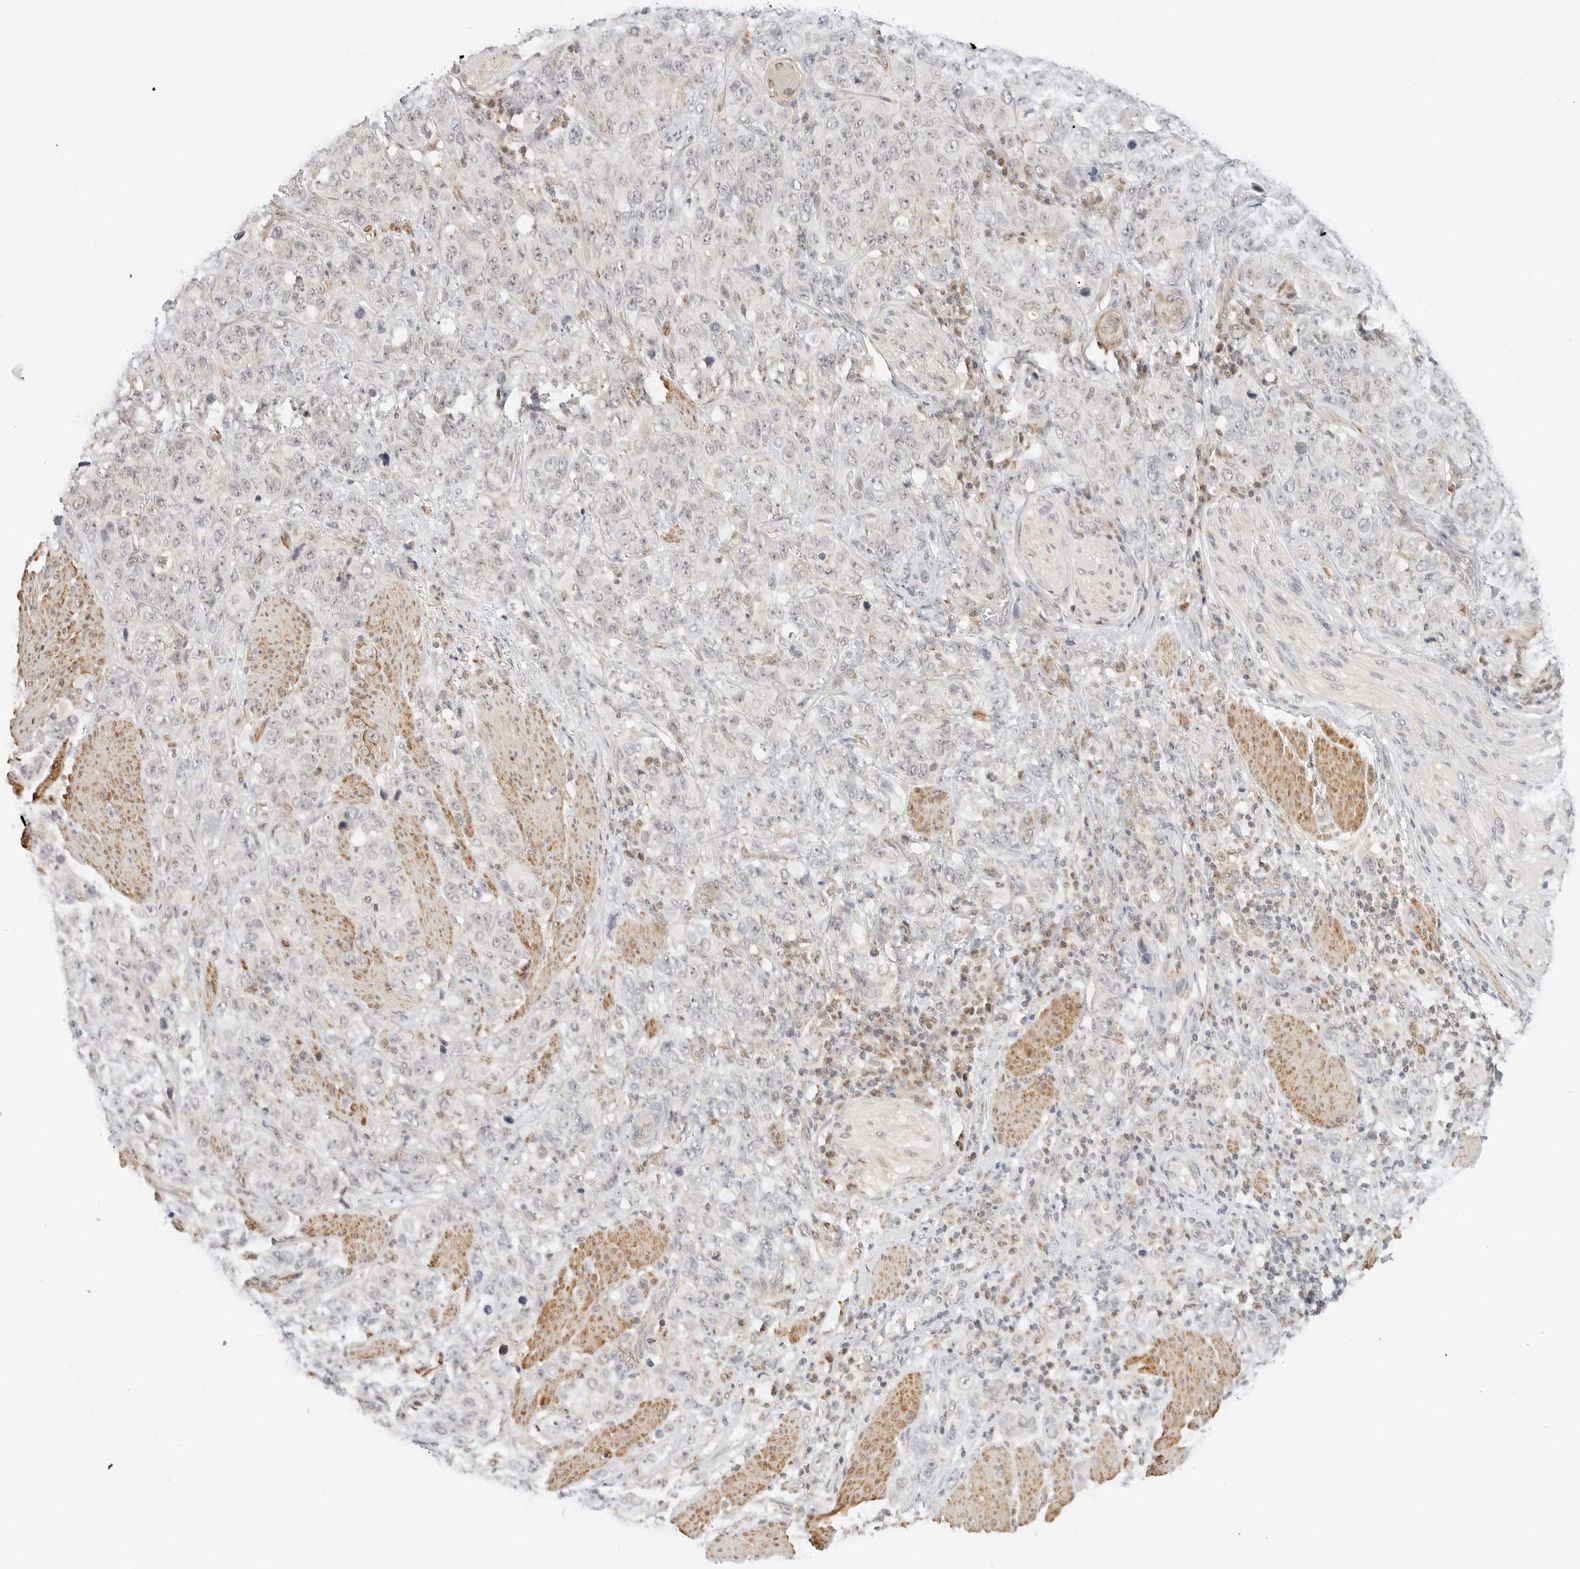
{"staining": {"intensity": "negative", "quantity": "none", "location": "none"}, "tissue": "stomach cancer", "cell_type": "Tumor cells", "image_type": "cancer", "snomed": [{"axis": "morphology", "description": "Adenocarcinoma, NOS"}, {"axis": "topography", "description": "Stomach"}], "caption": "Immunohistochemistry photomicrograph of human stomach cancer (adenocarcinoma) stained for a protein (brown), which reveals no staining in tumor cells.", "gene": "GORAB", "patient": {"sex": "male", "age": 48}}